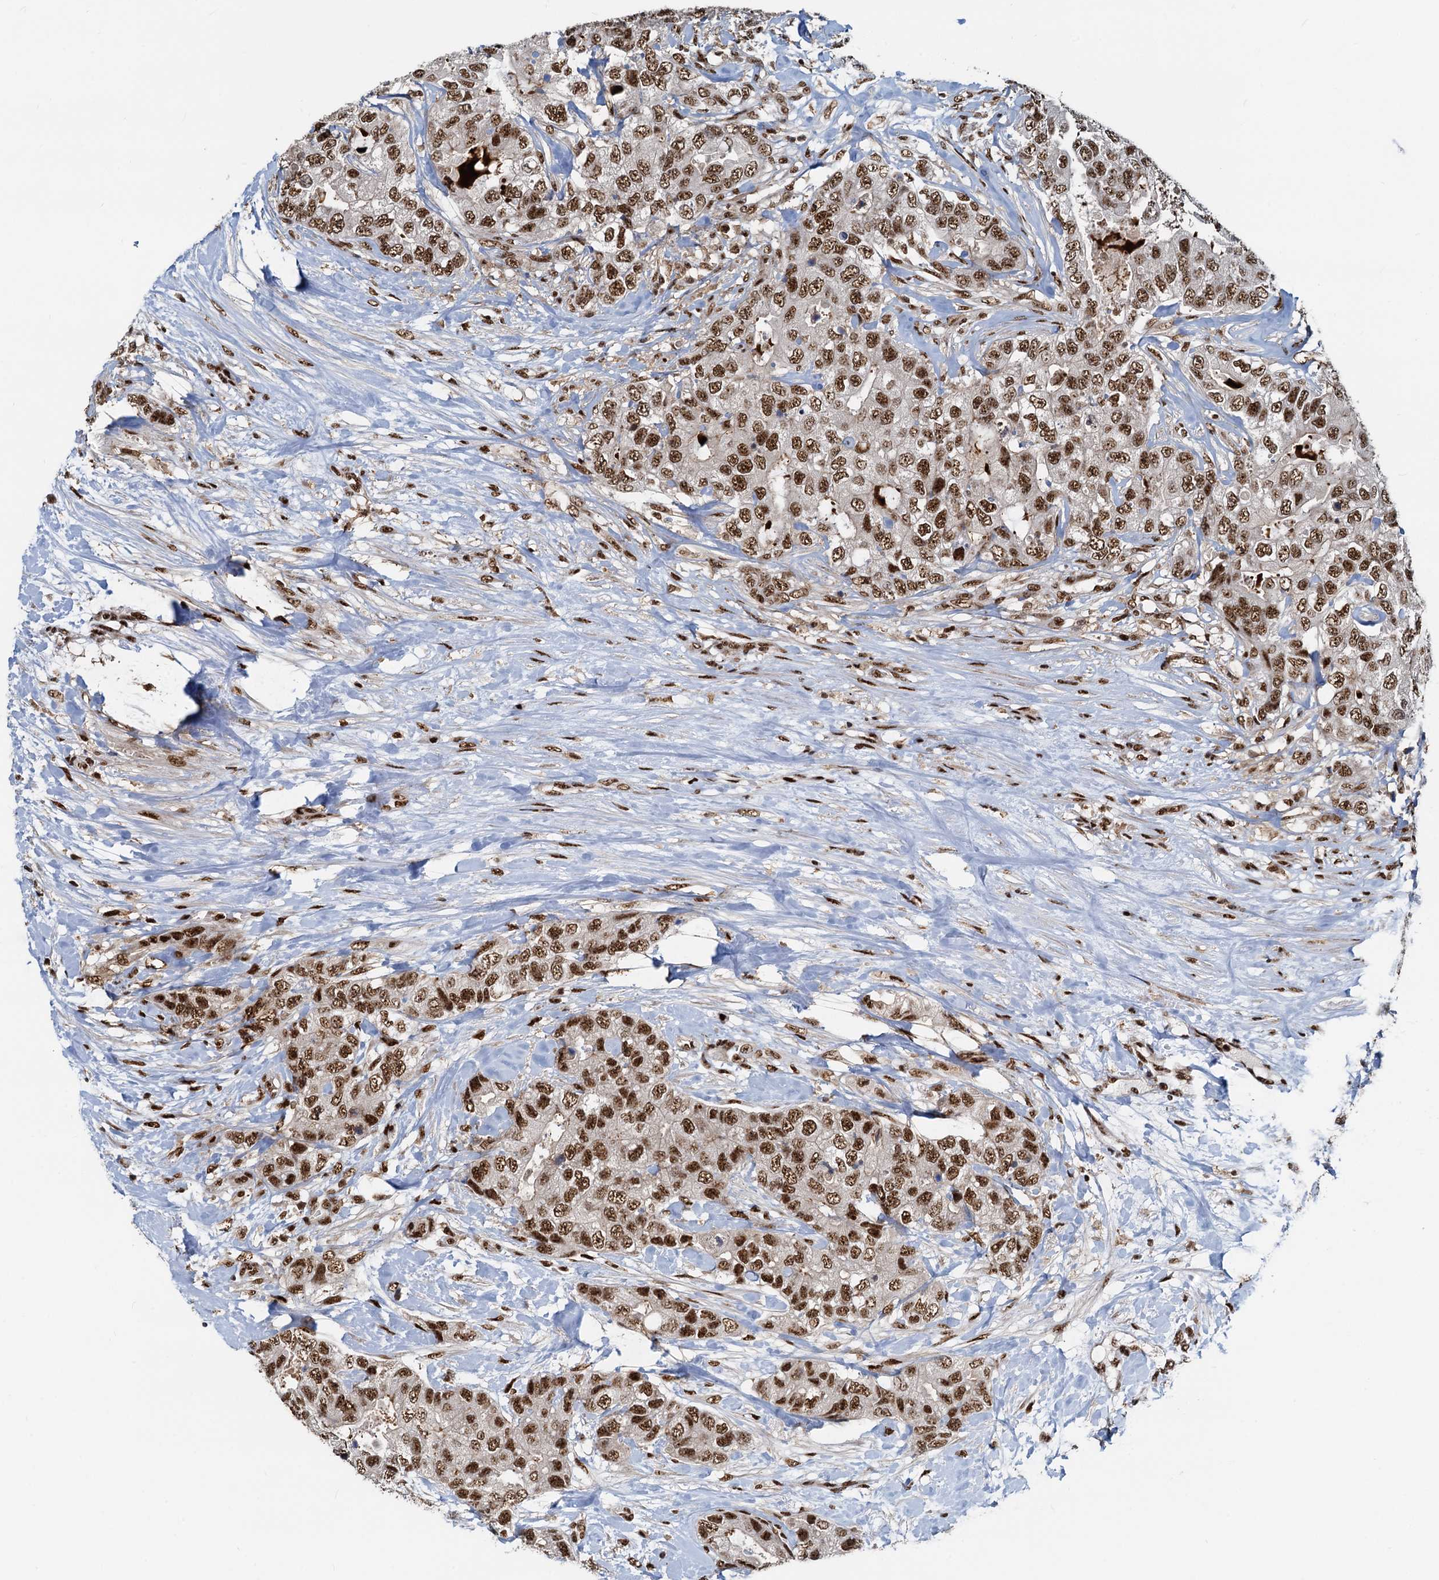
{"staining": {"intensity": "strong", "quantity": ">75%", "location": "nuclear"}, "tissue": "breast cancer", "cell_type": "Tumor cells", "image_type": "cancer", "snomed": [{"axis": "morphology", "description": "Duct carcinoma"}, {"axis": "topography", "description": "Breast"}], "caption": "The image shows a brown stain indicating the presence of a protein in the nuclear of tumor cells in breast cancer. (IHC, brightfield microscopy, high magnification).", "gene": "RBM26", "patient": {"sex": "female", "age": 62}}